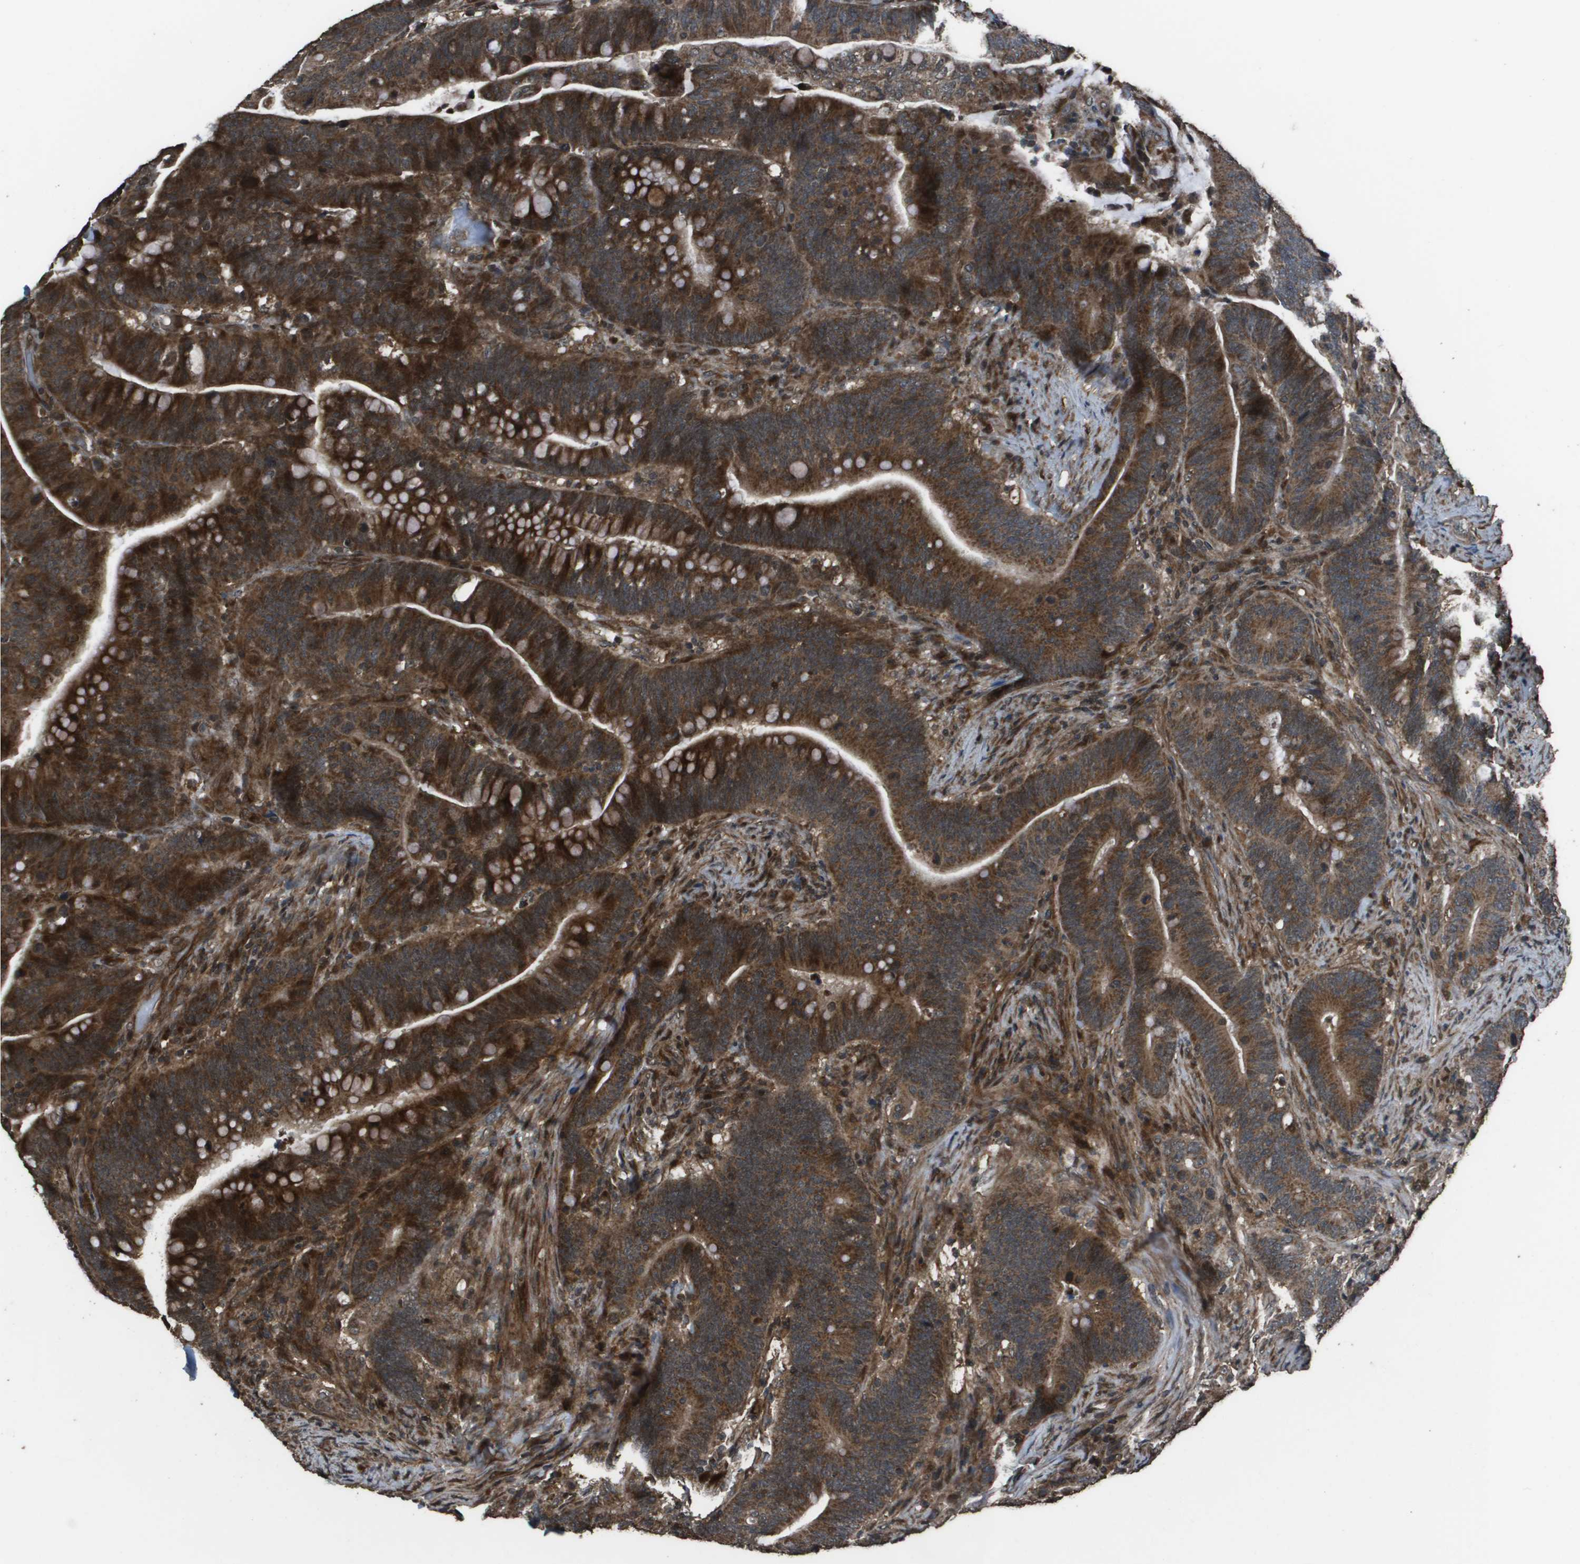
{"staining": {"intensity": "strong", "quantity": ">75%", "location": "cytoplasmic/membranous"}, "tissue": "colorectal cancer", "cell_type": "Tumor cells", "image_type": "cancer", "snomed": [{"axis": "morphology", "description": "Normal tissue, NOS"}, {"axis": "morphology", "description": "Adenocarcinoma, NOS"}, {"axis": "topography", "description": "Colon"}], "caption": "Adenocarcinoma (colorectal) stained with a protein marker shows strong staining in tumor cells.", "gene": "FIG4", "patient": {"sex": "female", "age": 66}}